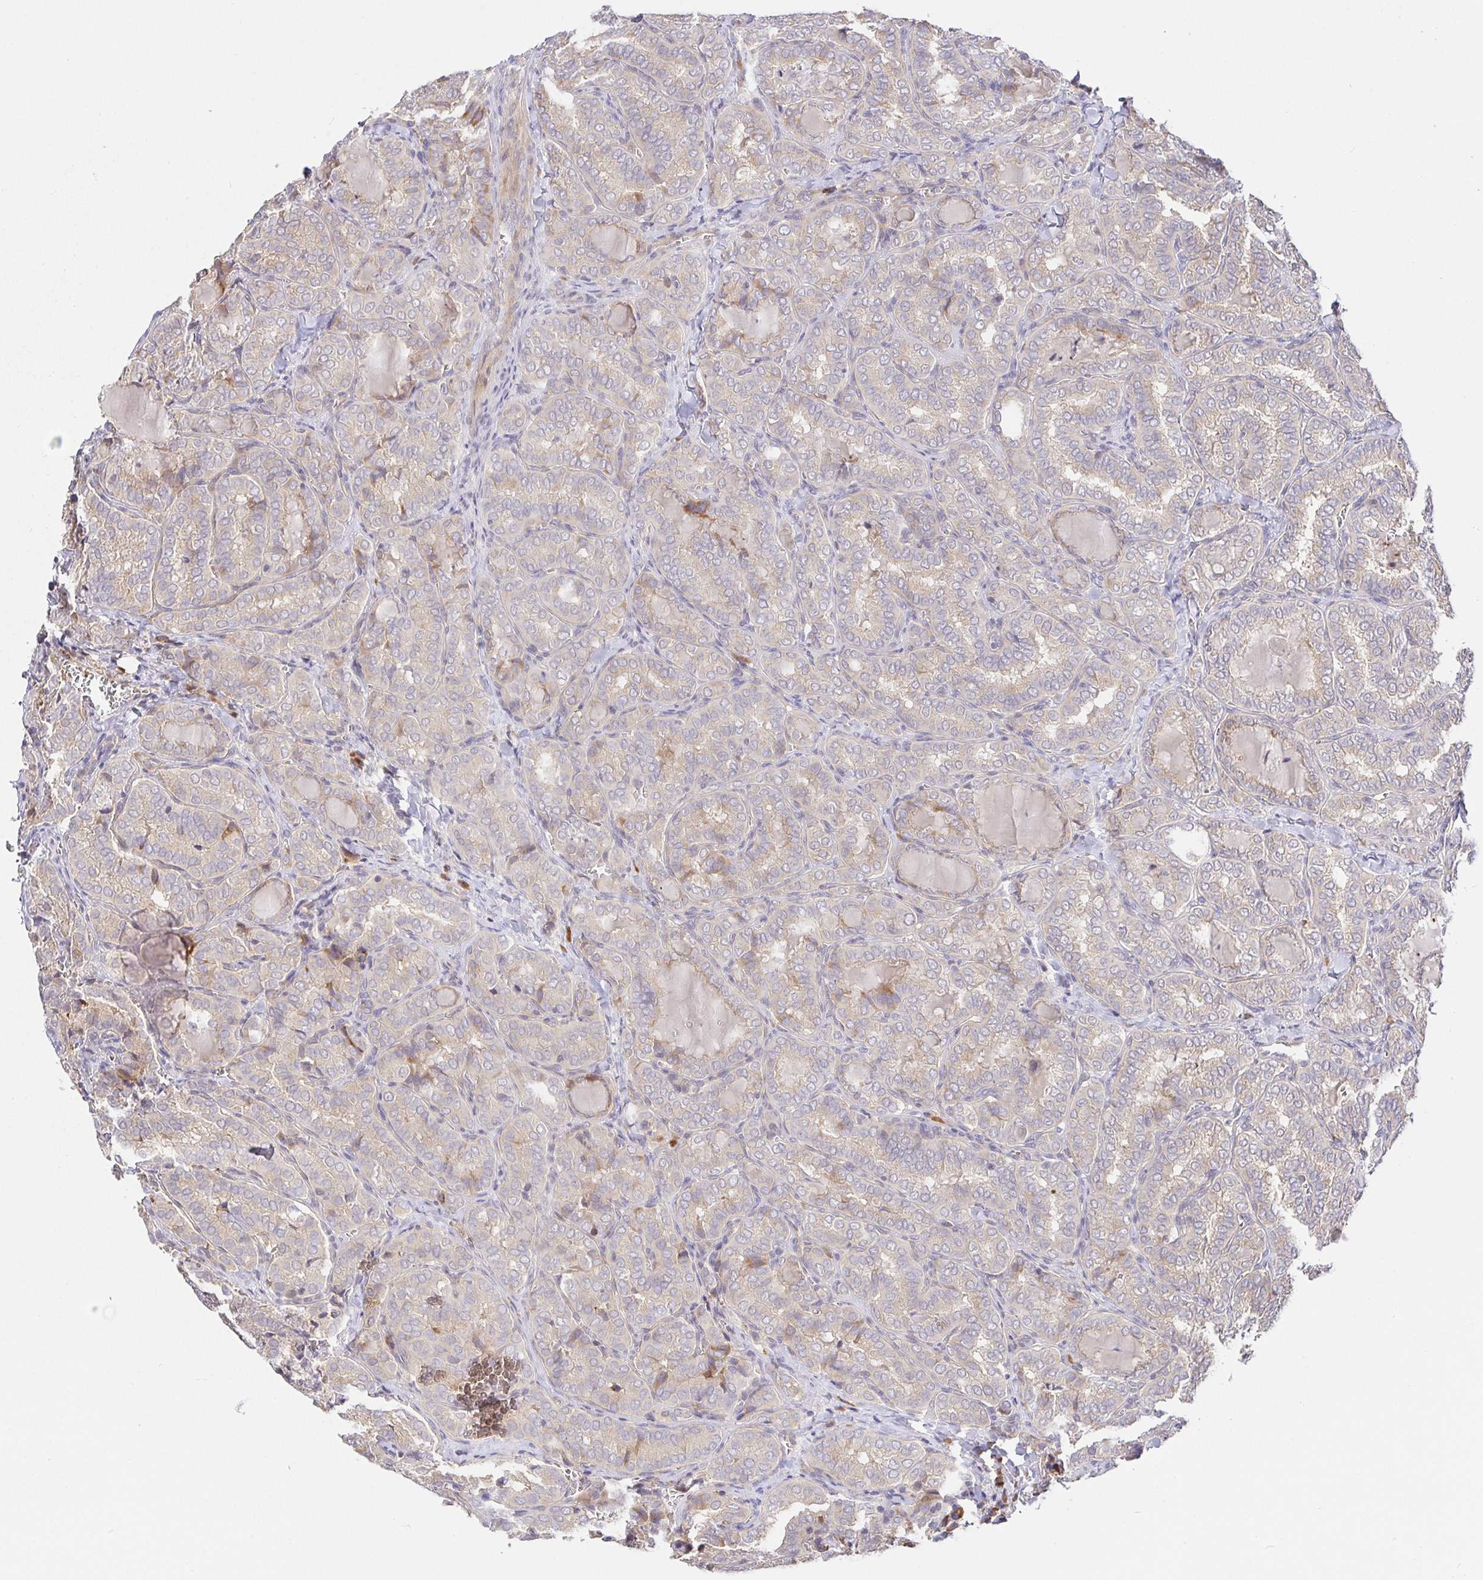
{"staining": {"intensity": "weak", "quantity": "<25%", "location": "cytoplasmic/membranous"}, "tissue": "thyroid cancer", "cell_type": "Tumor cells", "image_type": "cancer", "snomed": [{"axis": "morphology", "description": "Papillary adenocarcinoma, NOS"}, {"axis": "topography", "description": "Thyroid gland"}], "caption": "The photomicrograph shows no staining of tumor cells in thyroid cancer (papillary adenocarcinoma).", "gene": "ZDHHC11", "patient": {"sex": "female", "age": 30}}